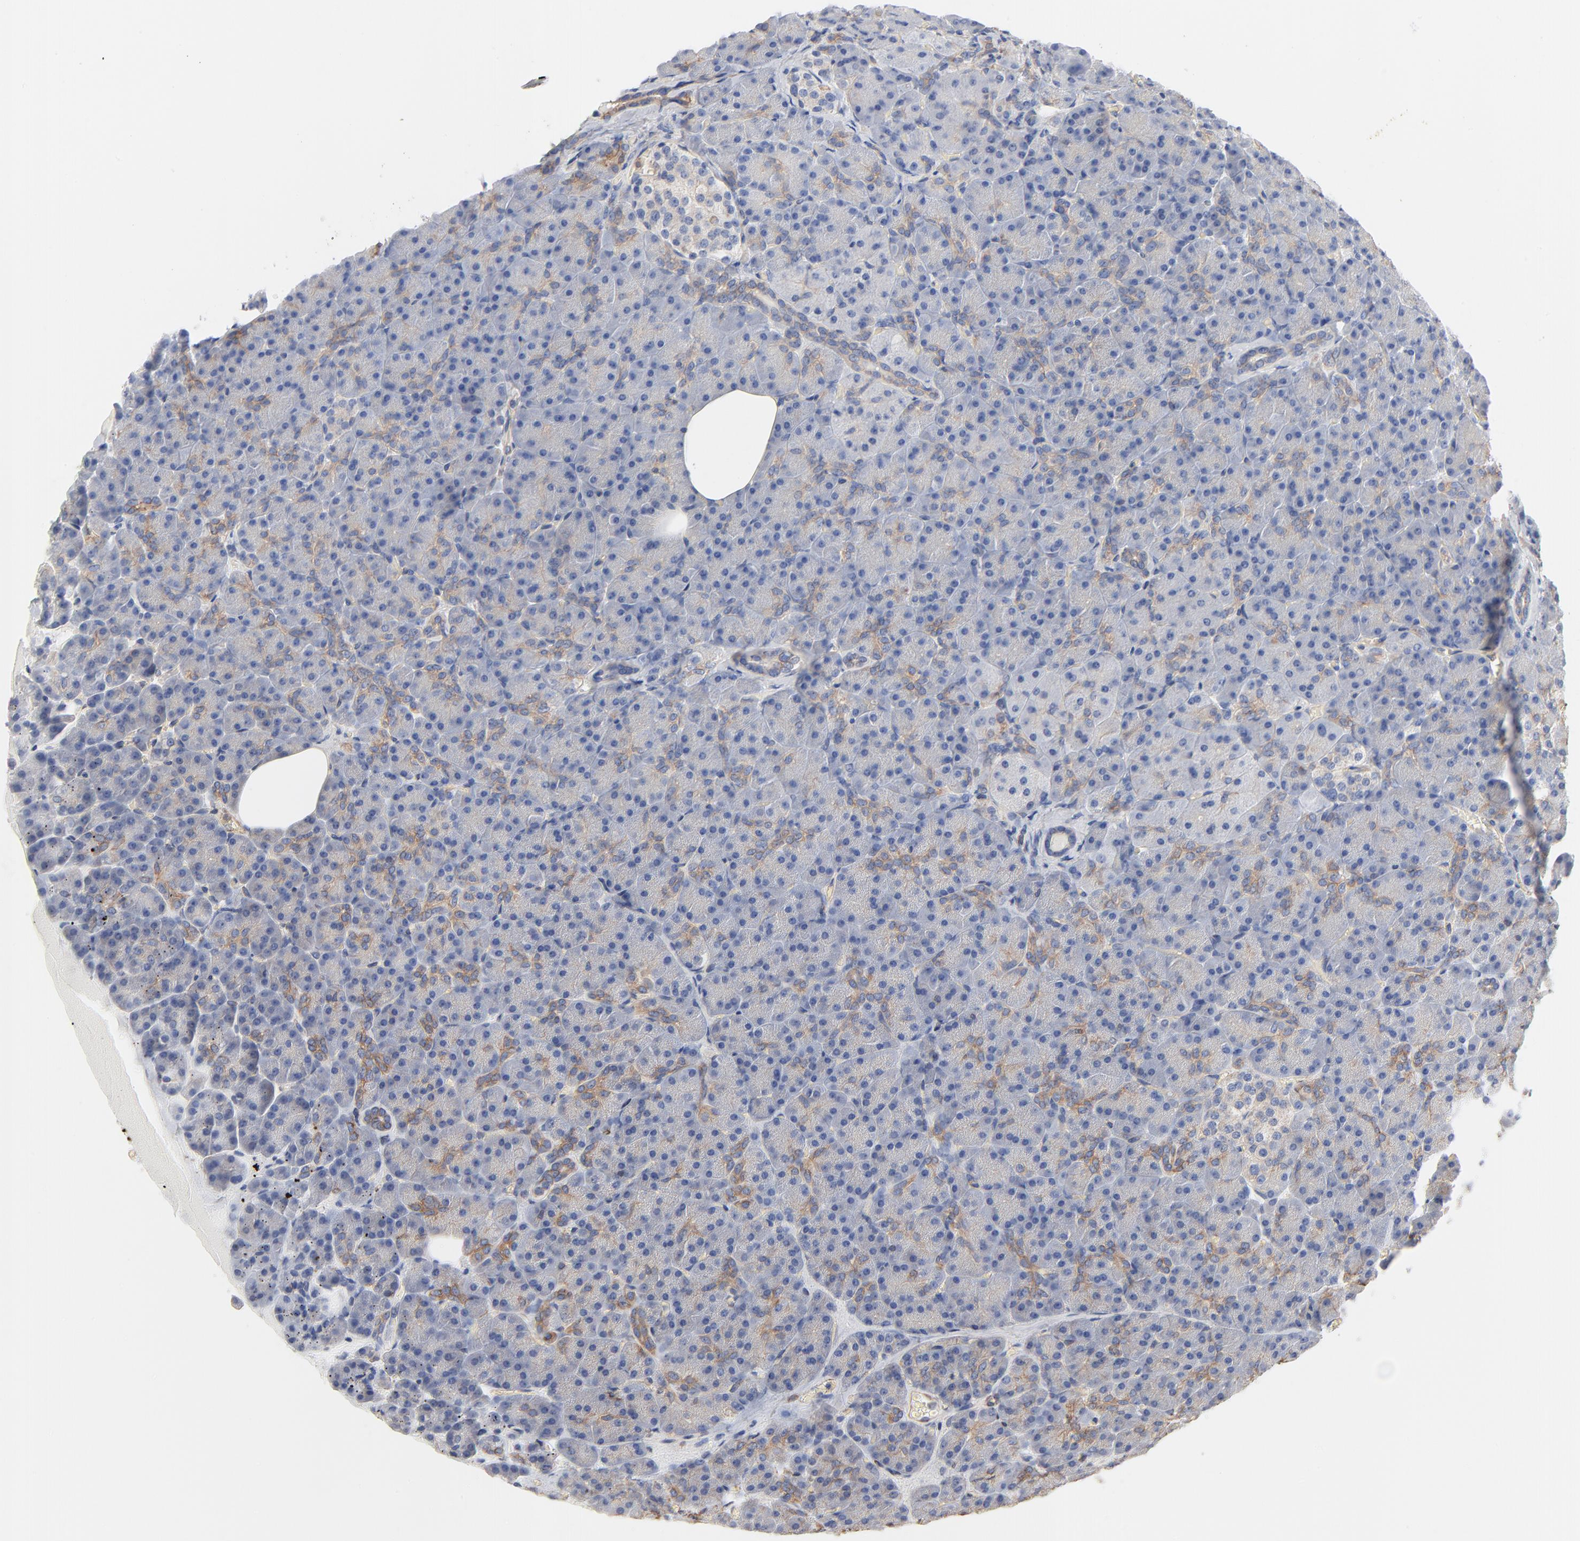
{"staining": {"intensity": "negative", "quantity": "none", "location": "none"}, "tissue": "pancreas", "cell_type": "Exocrine glandular cells", "image_type": "normal", "snomed": [{"axis": "morphology", "description": "Normal tissue, NOS"}, {"axis": "topography", "description": "Pancreas"}], "caption": "Immunohistochemical staining of unremarkable pancreas shows no significant staining in exocrine glandular cells.", "gene": "ABCD4", "patient": {"sex": "female", "age": 35}}